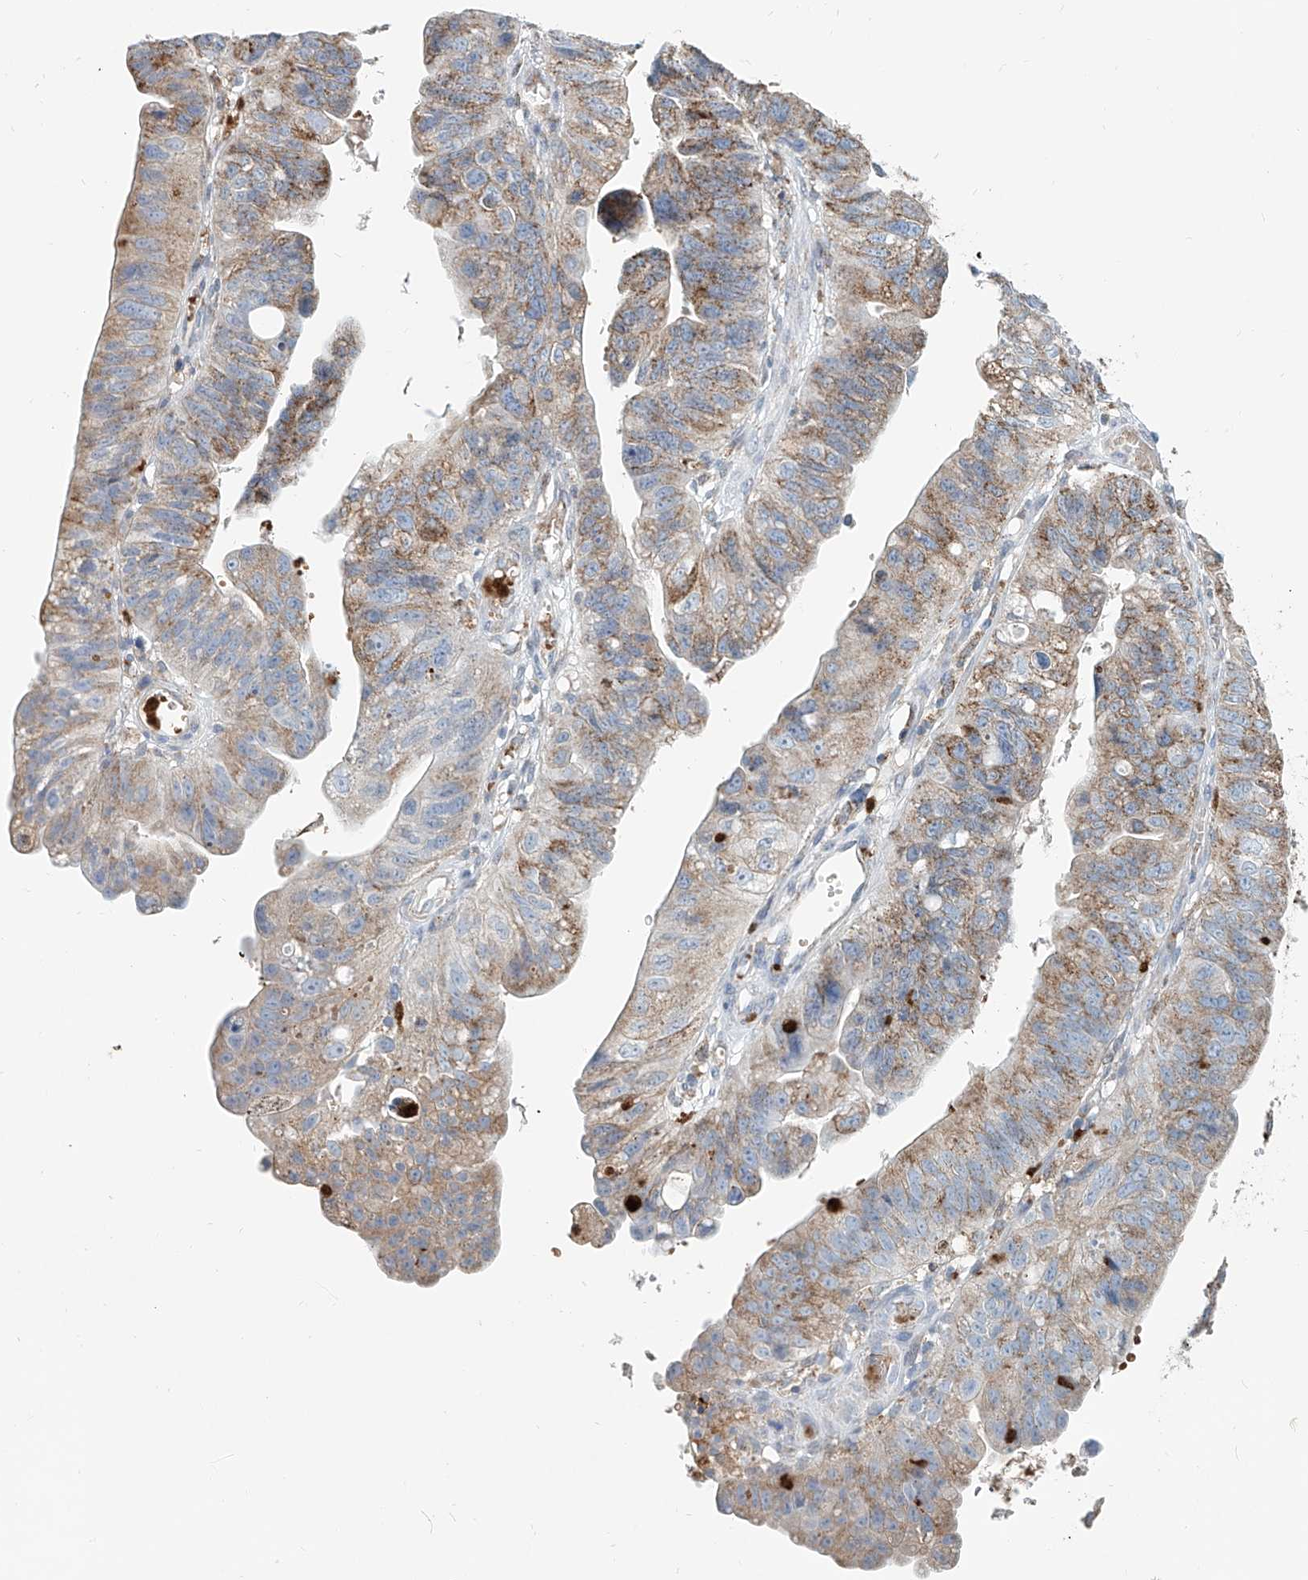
{"staining": {"intensity": "moderate", "quantity": ">75%", "location": "cytoplasmic/membranous"}, "tissue": "stomach cancer", "cell_type": "Tumor cells", "image_type": "cancer", "snomed": [{"axis": "morphology", "description": "Adenocarcinoma, NOS"}, {"axis": "topography", "description": "Stomach"}], "caption": "Immunohistochemical staining of human stomach cancer exhibits medium levels of moderate cytoplasmic/membranous protein expression in about >75% of tumor cells.", "gene": "PTPRA", "patient": {"sex": "male", "age": 59}}